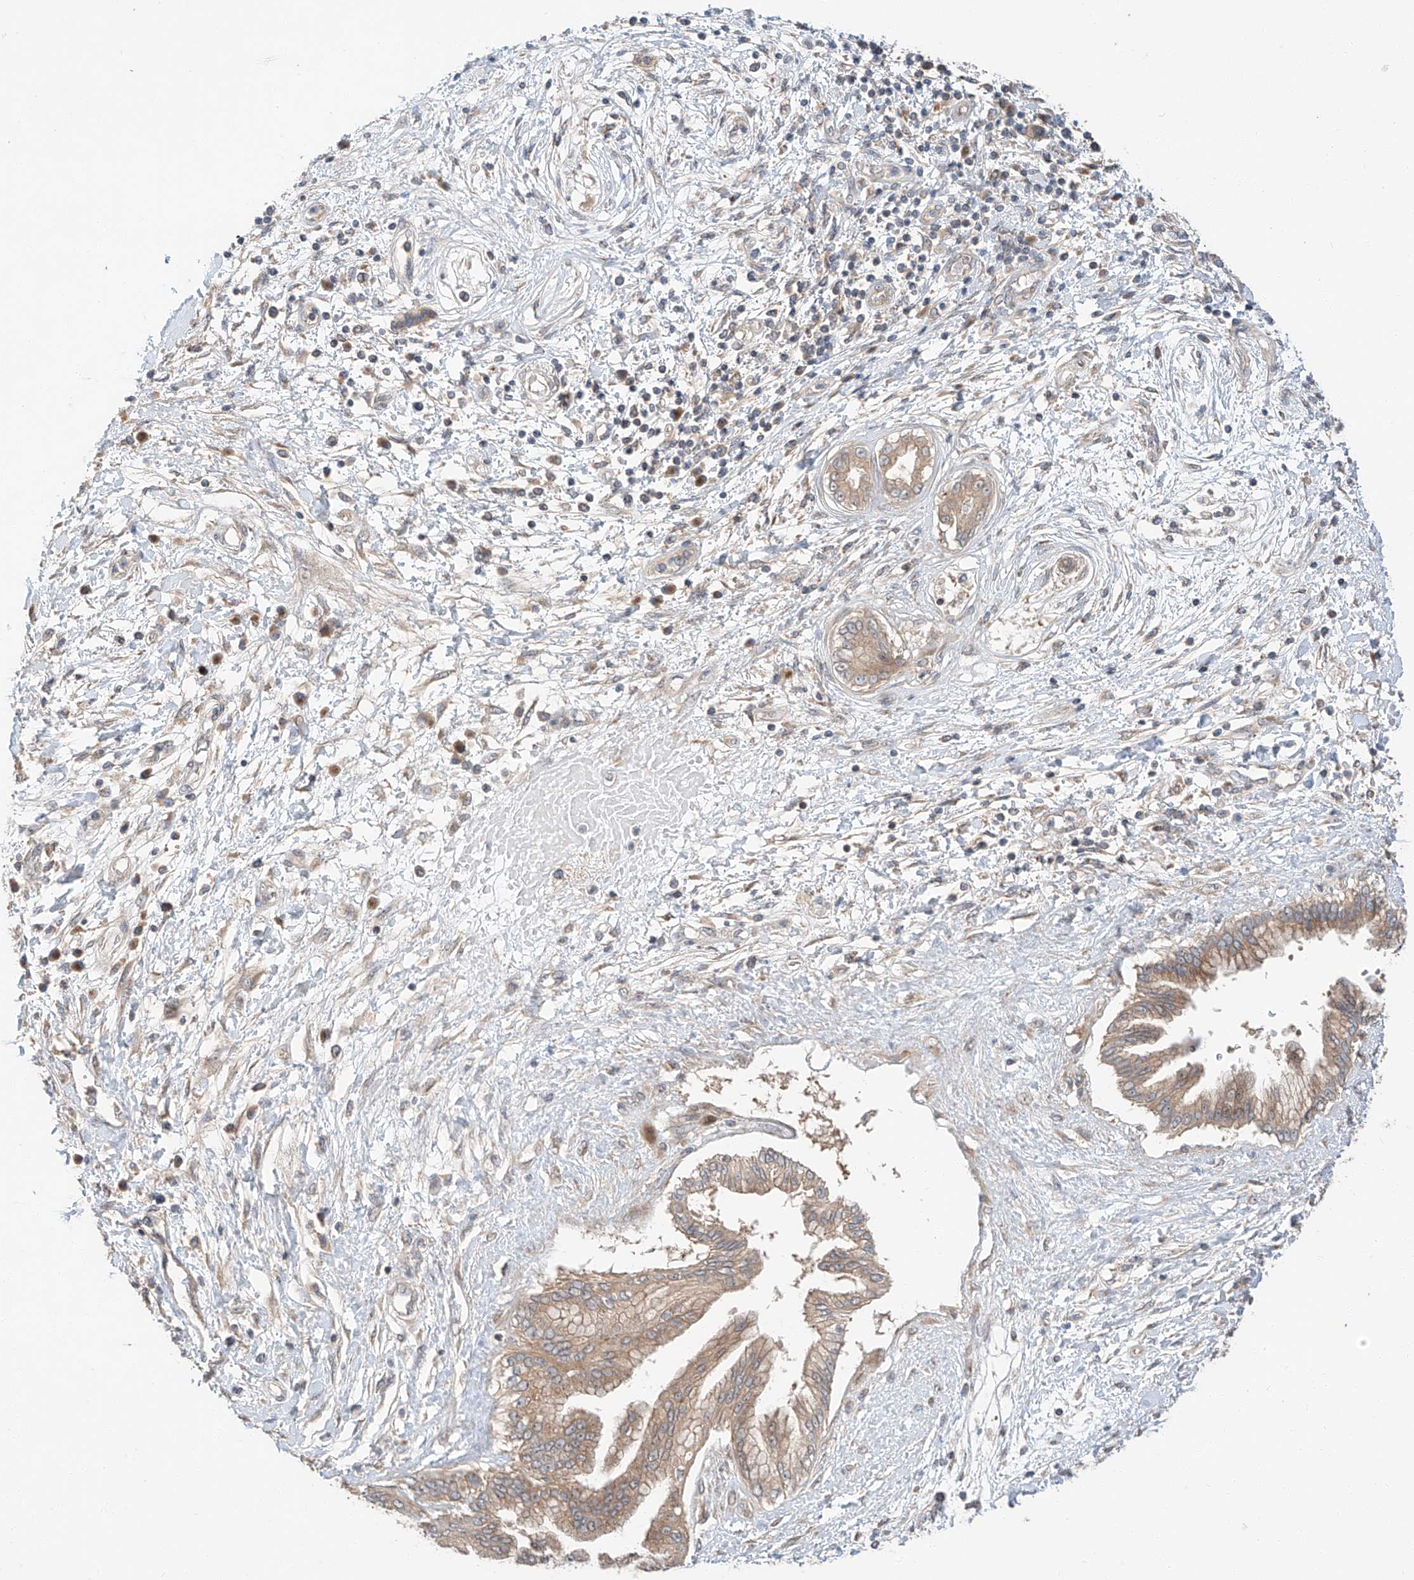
{"staining": {"intensity": "moderate", "quantity": ">75%", "location": "cytoplasmic/membranous"}, "tissue": "pancreatic cancer", "cell_type": "Tumor cells", "image_type": "cancer", "snomed": [{"axis": "morphology", "description": "Adenocarcinoma, NOS"}, {"axis": "topography", "description": "Pancreas"}], "caption": "Human pancreatic cancer (adenocarcinoma) stained for a protein (brown) reveals moderate cytoplasmic/membranous positive positivity in approximately >75% of tumor cells.", "gene": "XPNPEP1", "patient": {"sex": "female", "age": 56}}